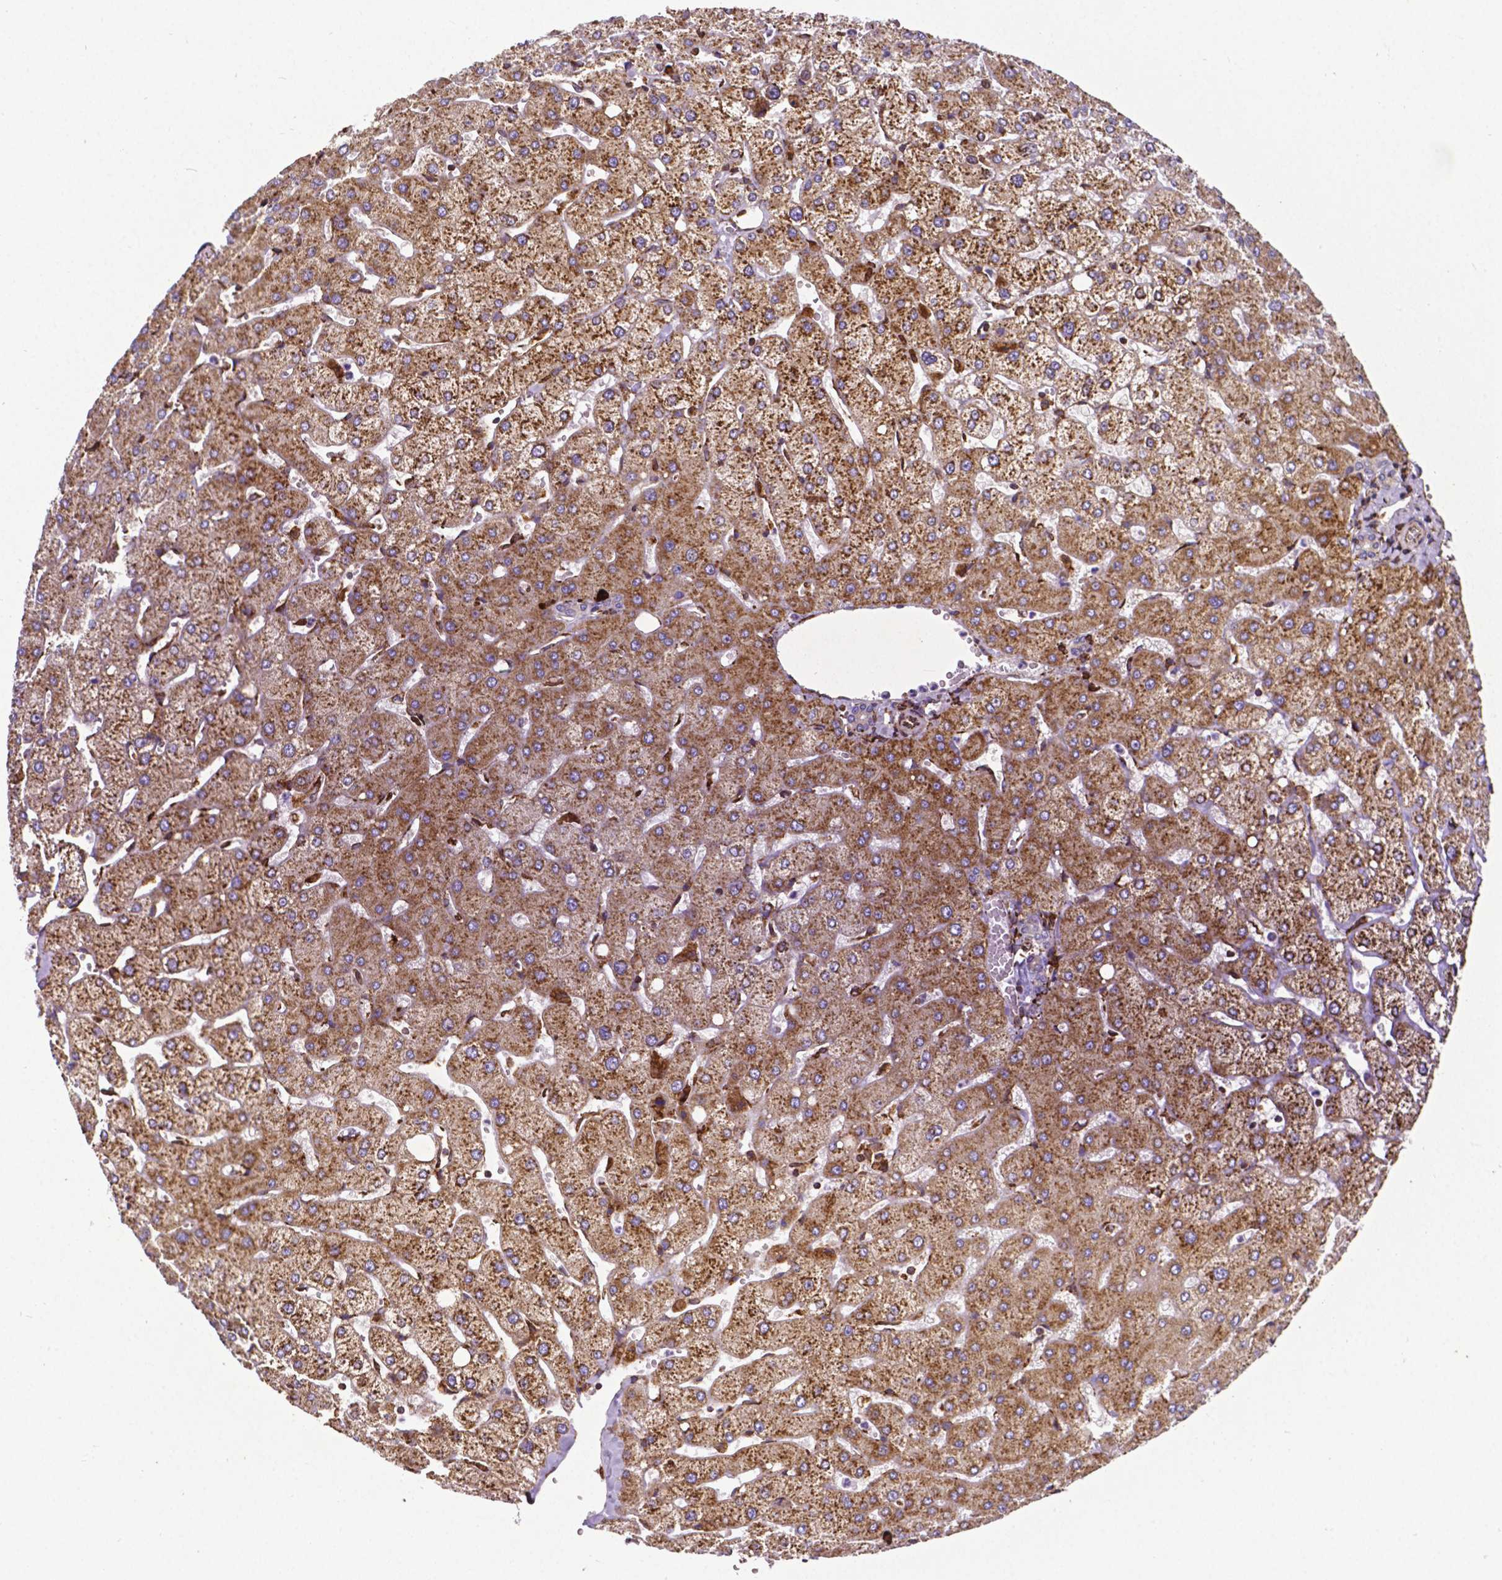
{"staining": {"intensity": "negative", "quantity": "none", "location": "none"}, "tissue": "liver", "cell_type": "Cholangiocytes", "image_type": "normal", "snomed": [{"axis": "morphology", "description": "Normal tissue, NOS"}, {"axis": "topography", "description": "Liver"}], "caption": "IHC micrograph of unremarkable liver stained for a protein (brown), which displays no expression in cholangiocytes.", "gene": "MTDH", "patient": {"sex": "female", "age": 54}}